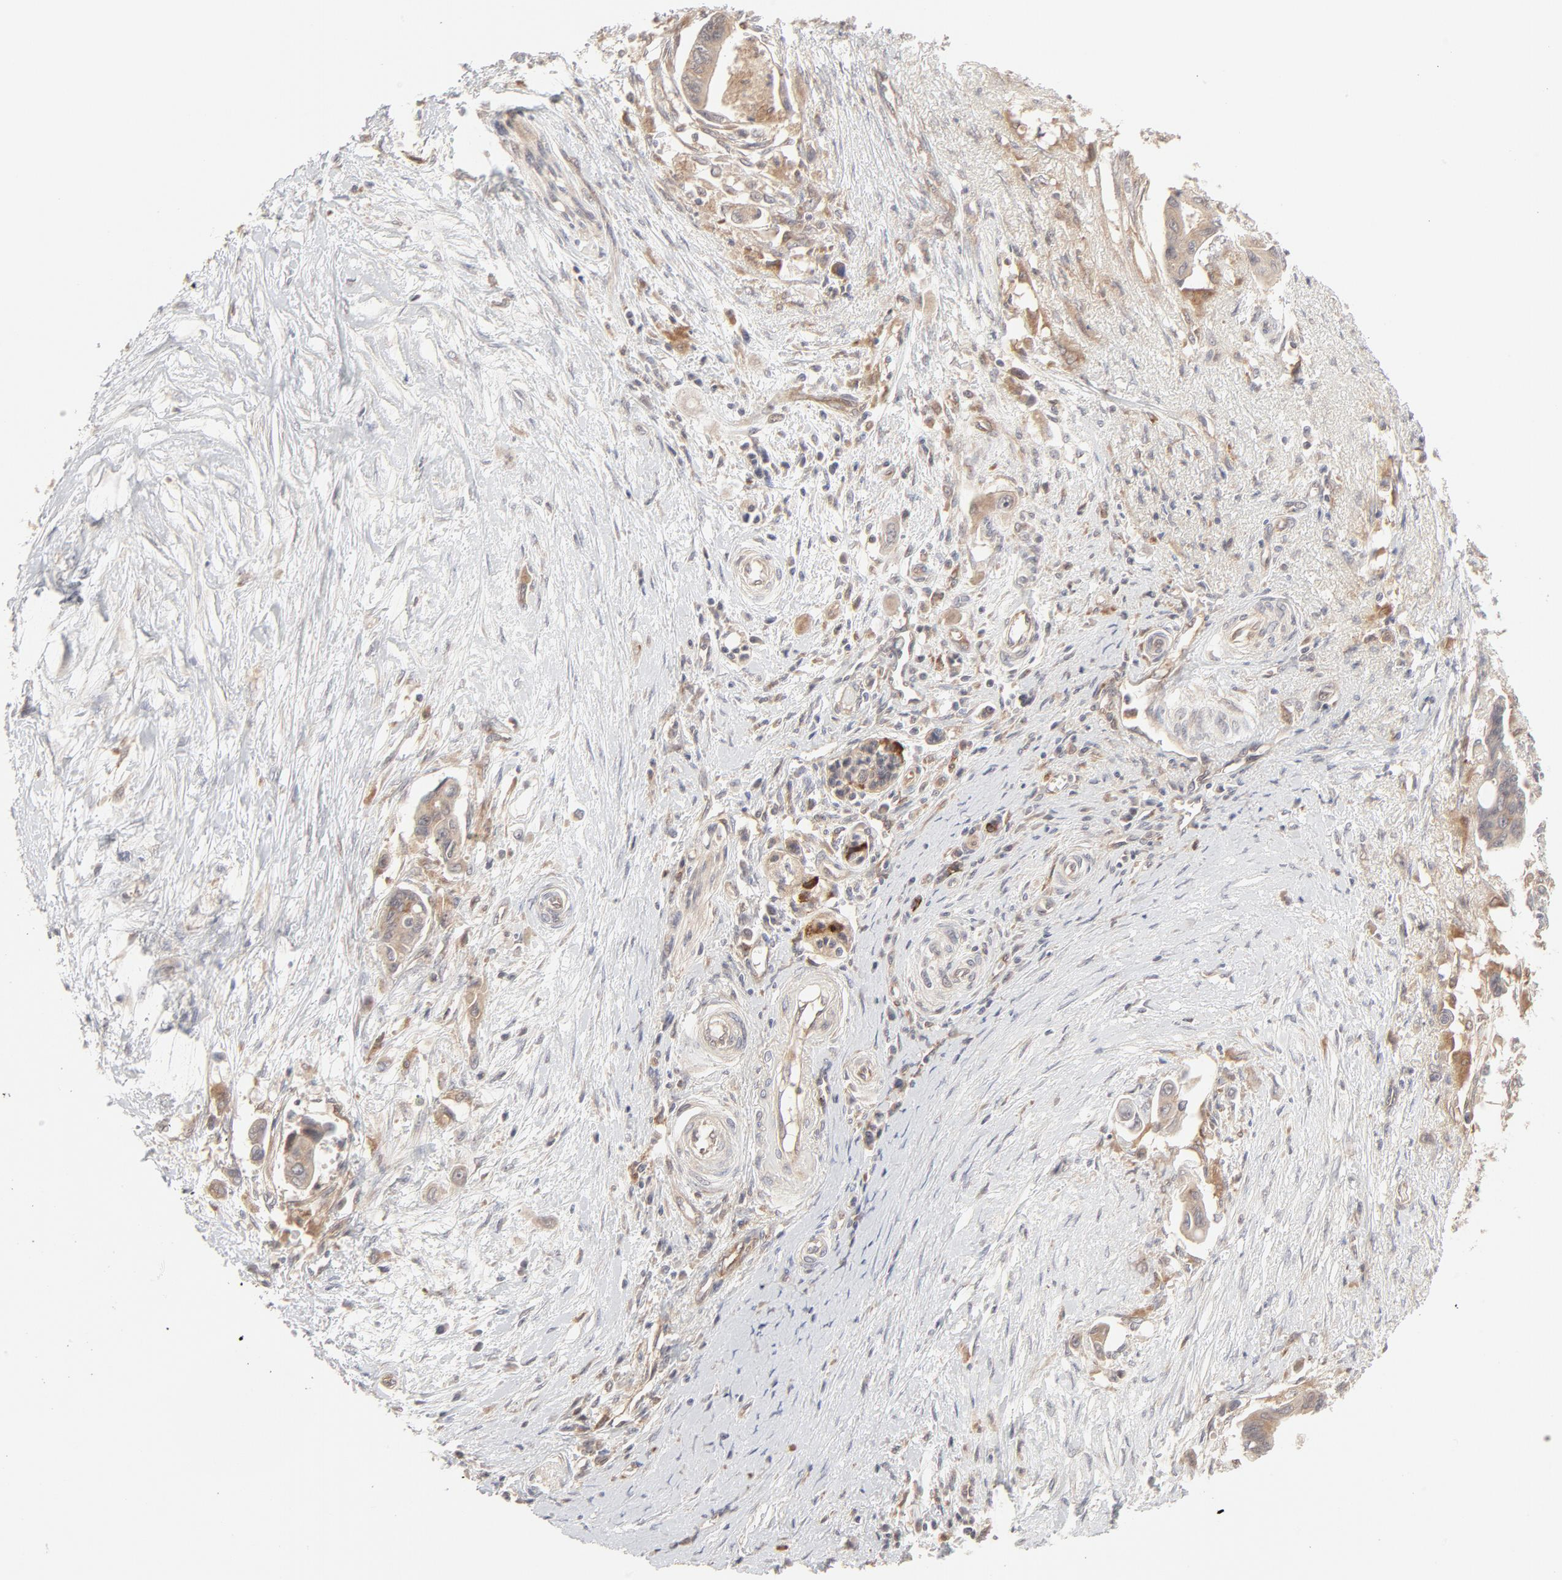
{"staining": {"intensity": "moderate", "quantity": ">75%", "location": "cytoplasmic/membranous"}, "tissue": "pancreatic cancer", "cell_type": "Tumor cells", "image_type": "cancer", "snomed": [{"axis": "morphology", "description": "Adenocarcinoma, NOS"}, {"axis": "topography", "description": "Pancreas"}], "caption": "Adenocarcinoma (pancreatic) tissue displays moderate cytoplasmic/membranous staining in about >75% of tumor cells, visualized by immunohistochemistry.", "gene": "RAB5C", "patient": {"sex": "female", "age": 70}}